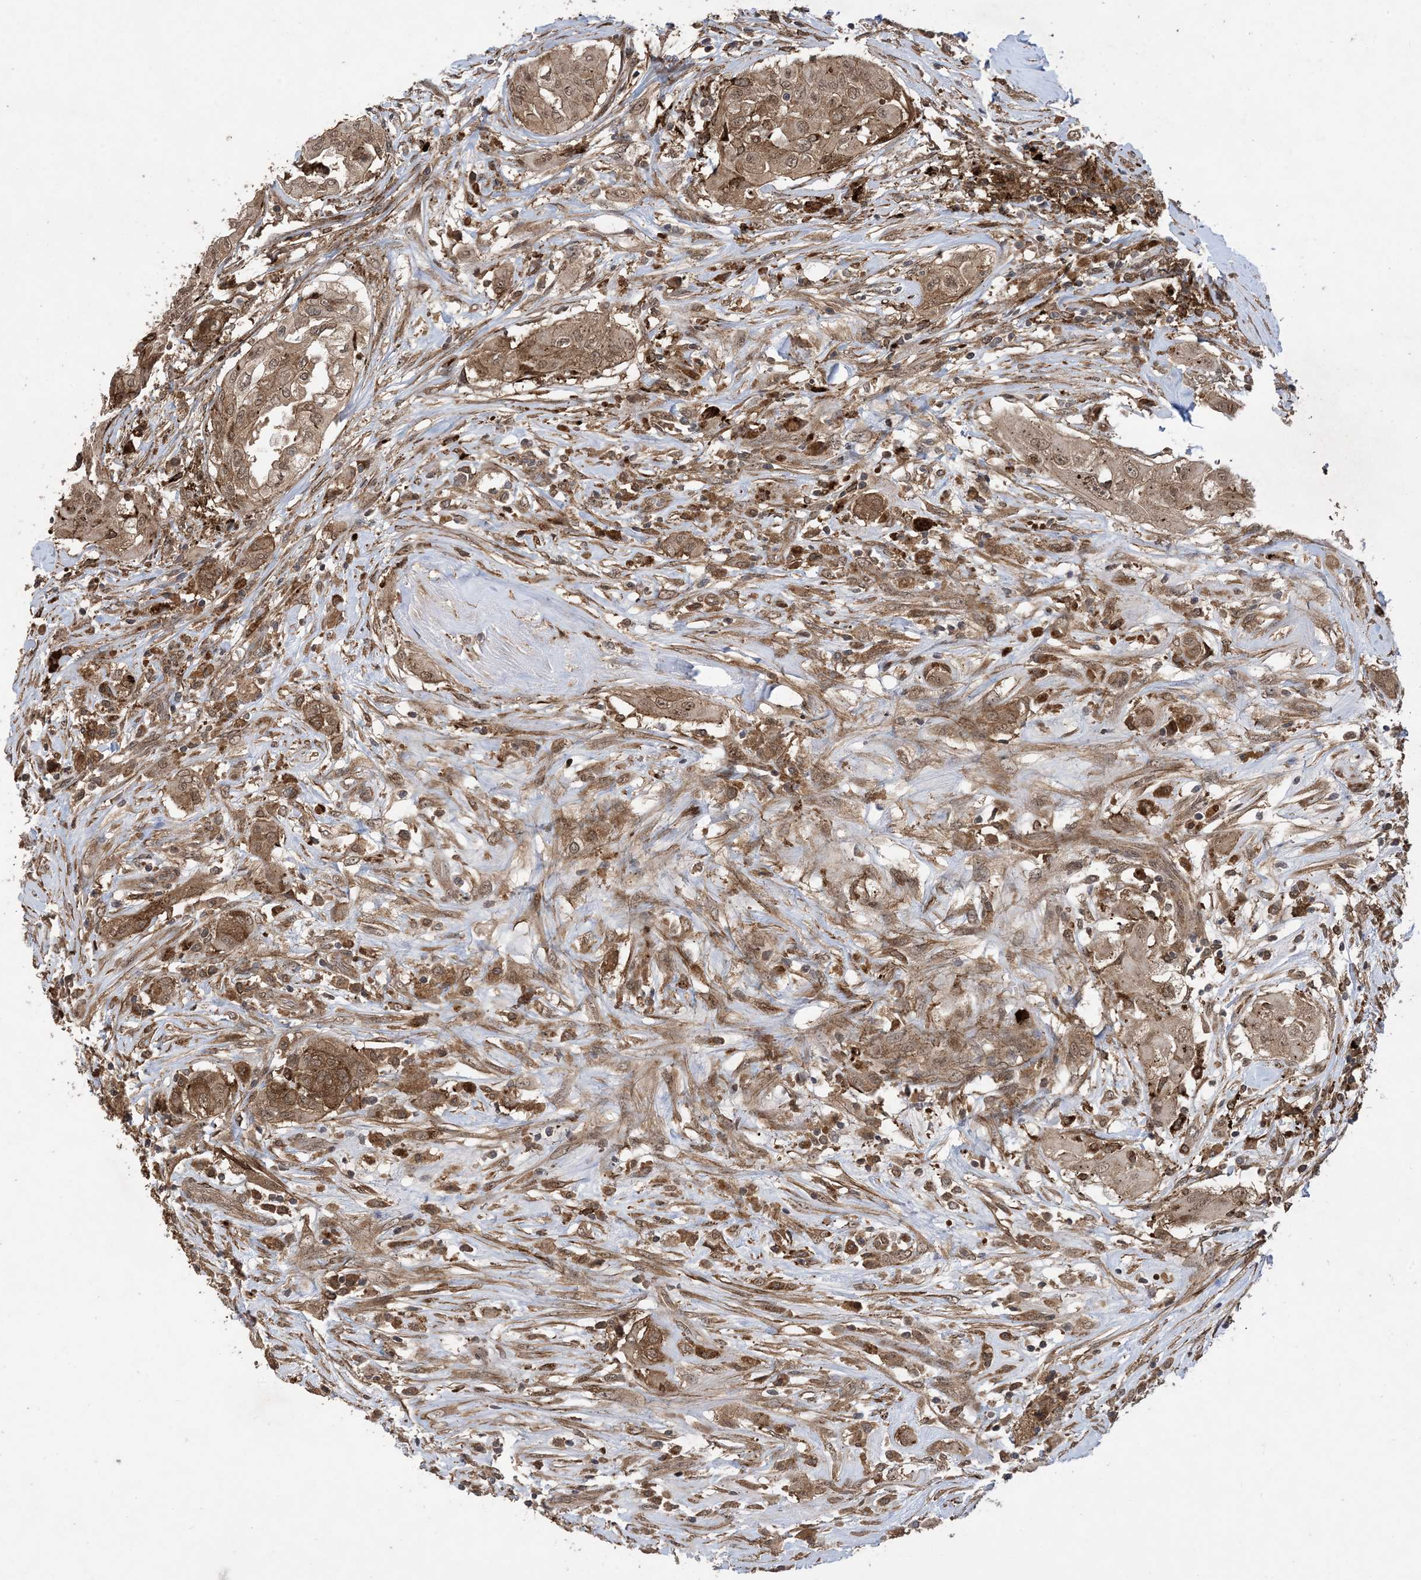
{"staining": {"intensity": "moderate", "quantity": ">75%", "location": "cytoplasmic/membranous,nuclear"}, "tissue": "thyroid cancer", "cell_type": "Tumor cells", "image_type": "cancer", "snomed": [{"axis": "morphology", "description": "Papillary adenocarcinoma, NOS"}, {"axis": "topography", "description": "Thyroid gland"}], "caption": "Thyroid cancer (papillary adenocarcinoma) stained for a protein exhibits moderate cytoplasmic/membranous and nuclear positivity in tumor cells.", "gene": "ZNF511", "patient": {"sex": "female", "age": 59}}